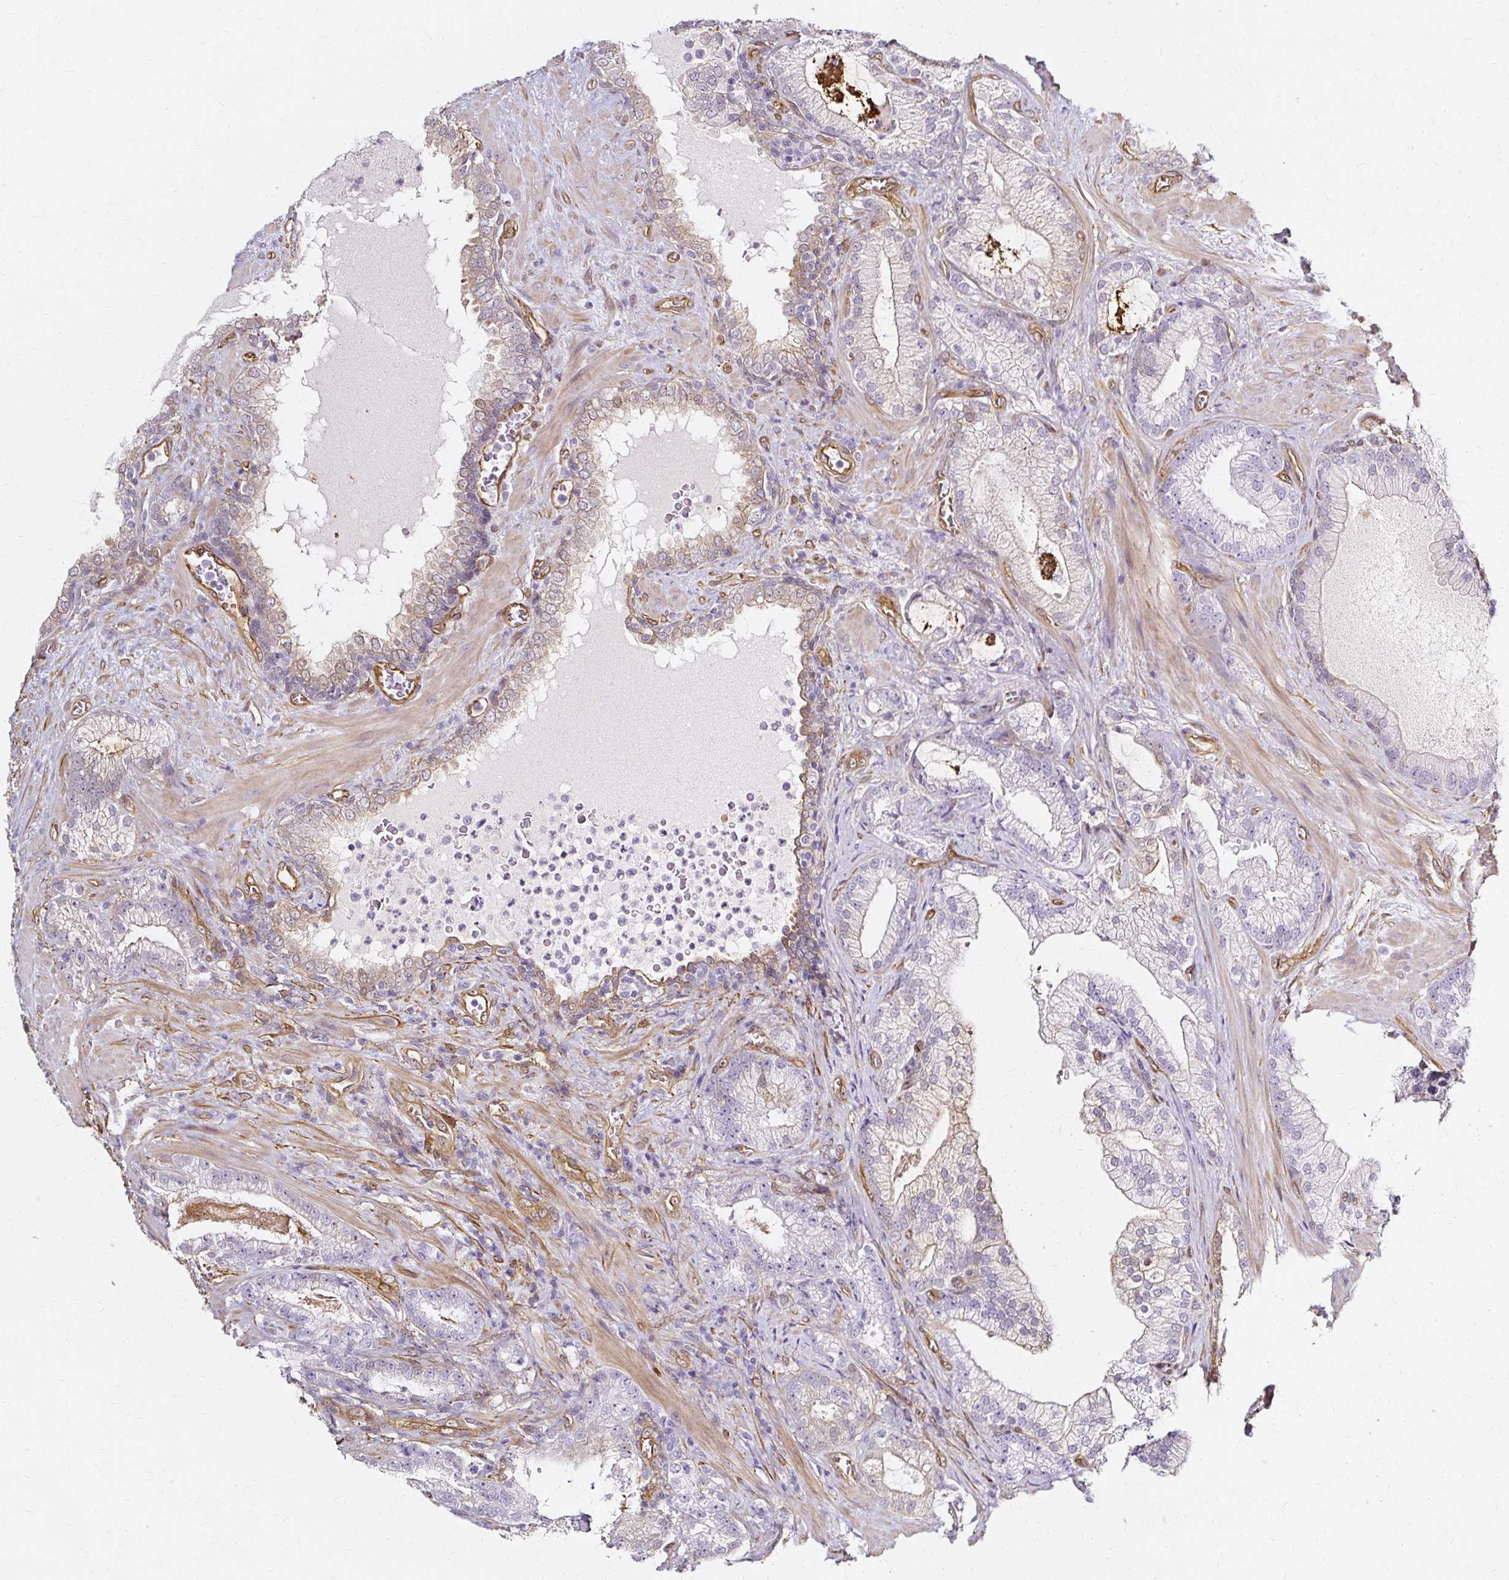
{"staining": {"intensity": "negative", "quantity": "none", "location": "none"}, "tissue": "prostate cancer", "cell_type": "Tumor cells", "image_type": "cancer", "snomed": [{"axis": "morphology", "description": "Adenocarcinoma, High grade"}, {"axis": "topography", "description": "Prostate"}], "caption": "Histopathology image shows no protein positivity in tumor cells of prostate cancer (high-grade adenocarcinoma) tissue.", "gene": "CNN3", "patient": {"sex": "male", "age": 68}}